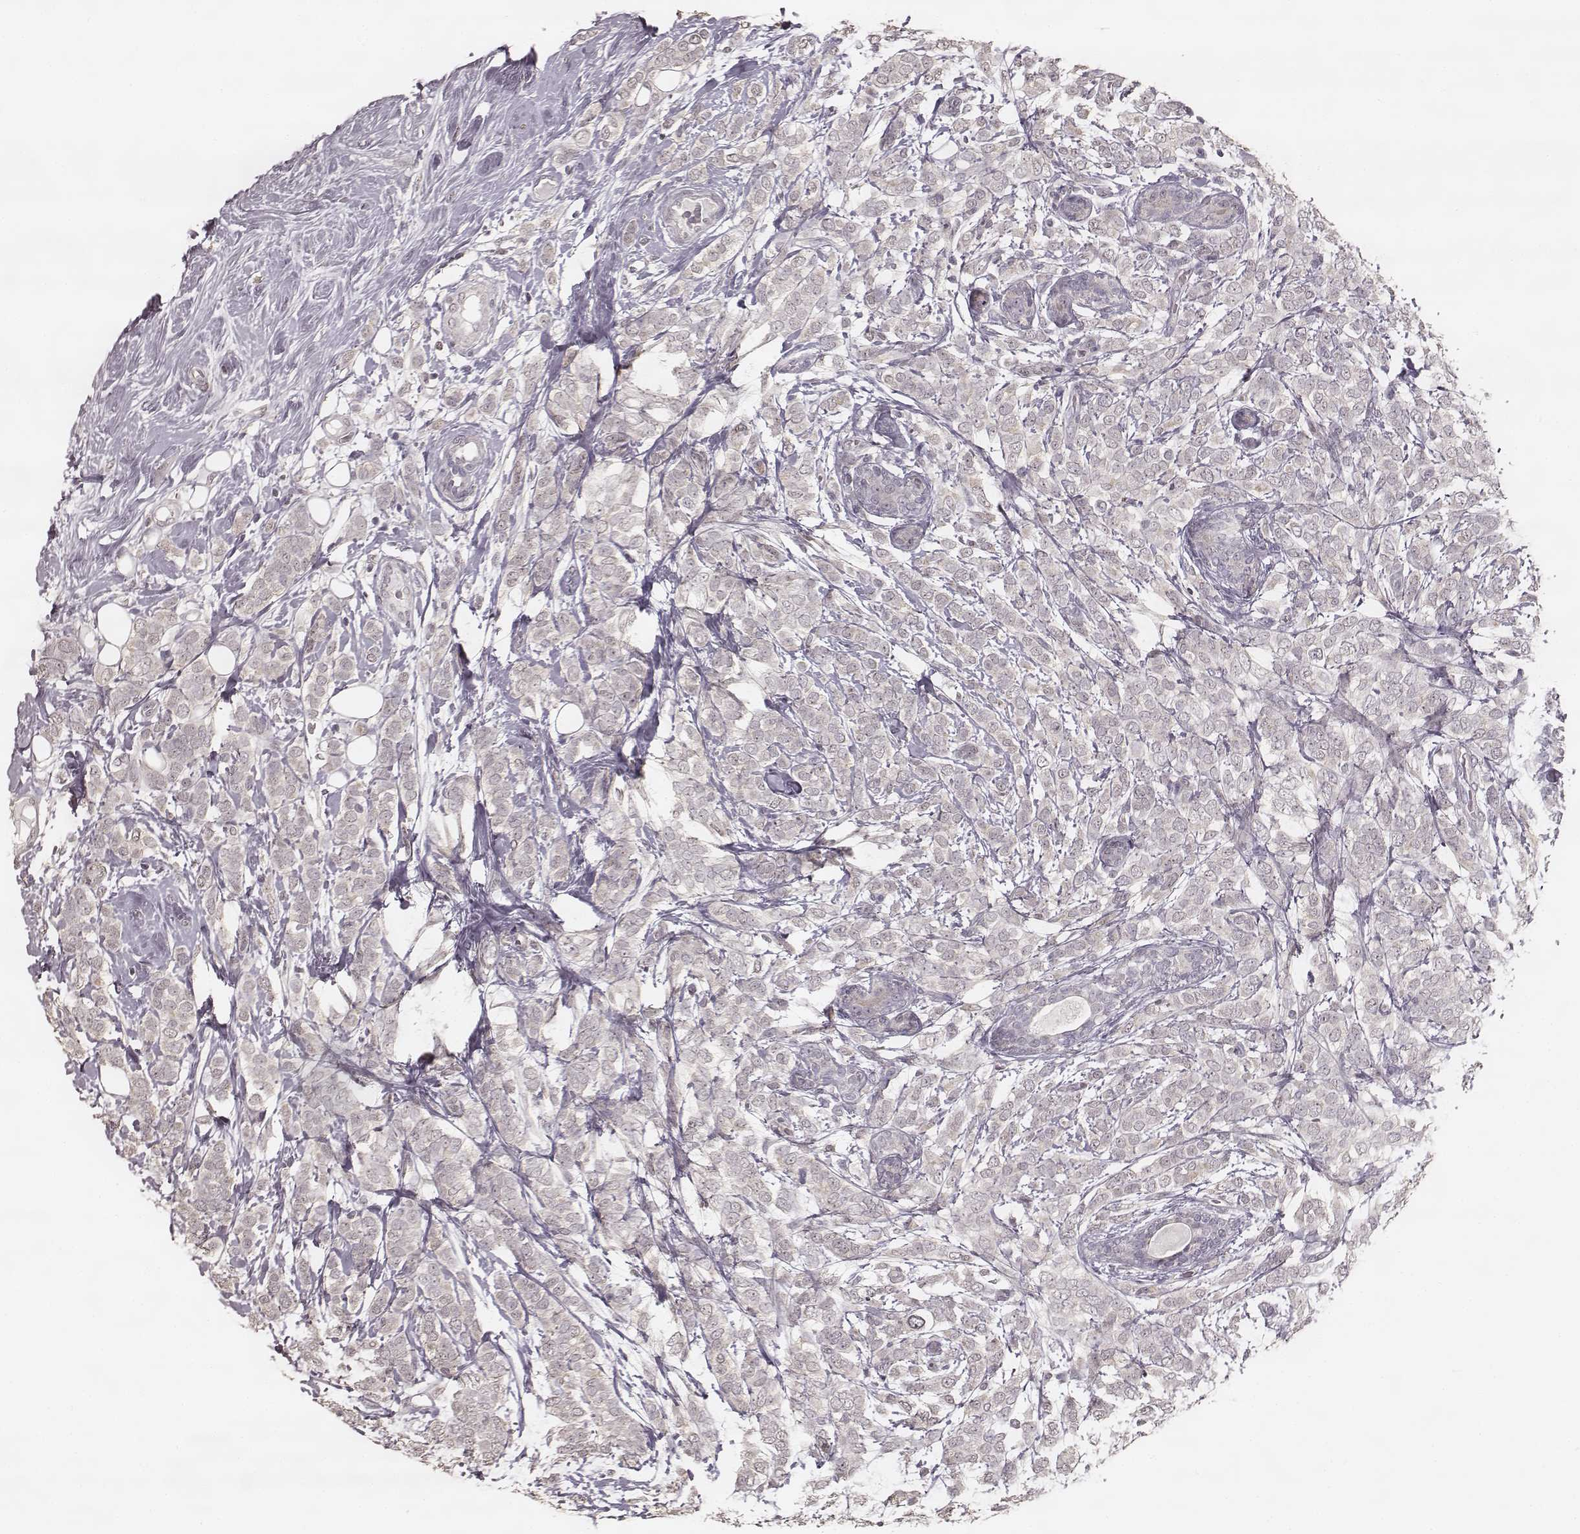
{"staining": {"intensity": "negative", "quantity": "none", "location": "none"}, "tissue": "breast cancer", "cell_type": "Tumor cells", "image_type": "cancer", "snomed": [{"axis": "morphology", "description": "Lobular carcinoma"}, {"axis": "topography", "description": "Breast"}], "caption": "Immunohistochemistry photomicrograph of neoplastic tissue: human lobular carcinoma (breast) stained with DAB (3,3'-diaminobenzidine) reveals no significant protein staining in tumor cells. (Brightfield microscopy of DAB (3,3'-diaminobenzidine) immunohistochemistry (IHC) at high magnification).", "gene": "LY6K", "patient": {"sex": "female", "age": 49}}